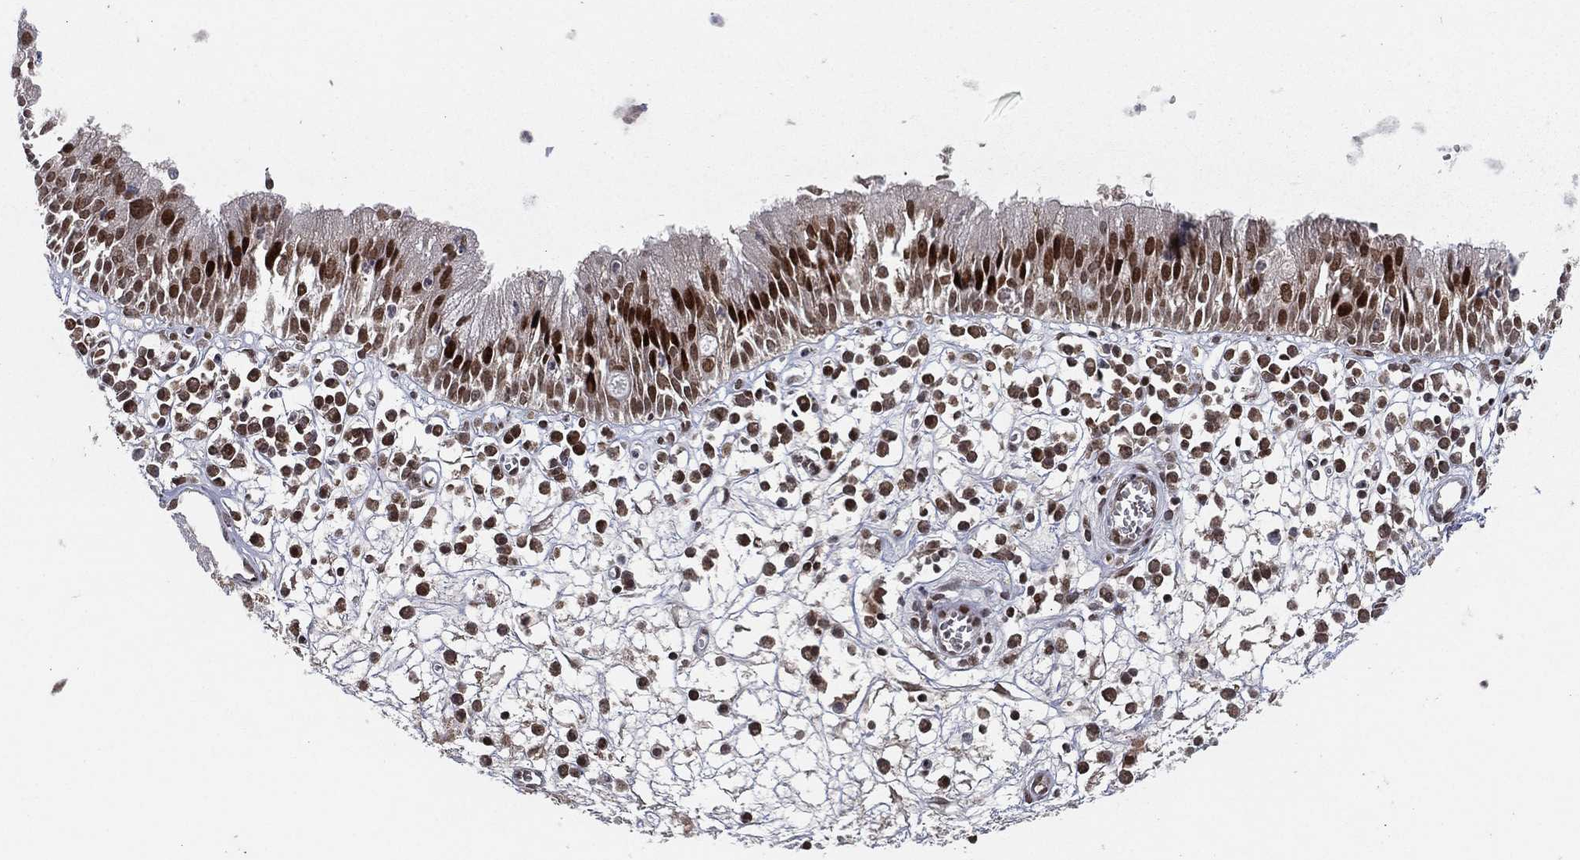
{"staining": {"intensity": "strong", "quantity": ">75%", "location": "nuclear"}, "tissue": "nasopharynx", "cell_type": "Respiratory epithelial cells", "image_type": "normal", "snomed": [{"axis": "morphology", "description": "Normal tissue, NOS"}, {"axis": "topography", "description": "Nasopharynx"}], "caption": "Protein expression by immunohistochemistry demonstrates strong nuclear positivity in about >75% of respiratory epithelial cells in benign nasopharynx. (brown staining indicates protein expression, while blue staining denotes nuclei).", "gene": "RTF1", "patient": {"sex": "female", "age": 77}}